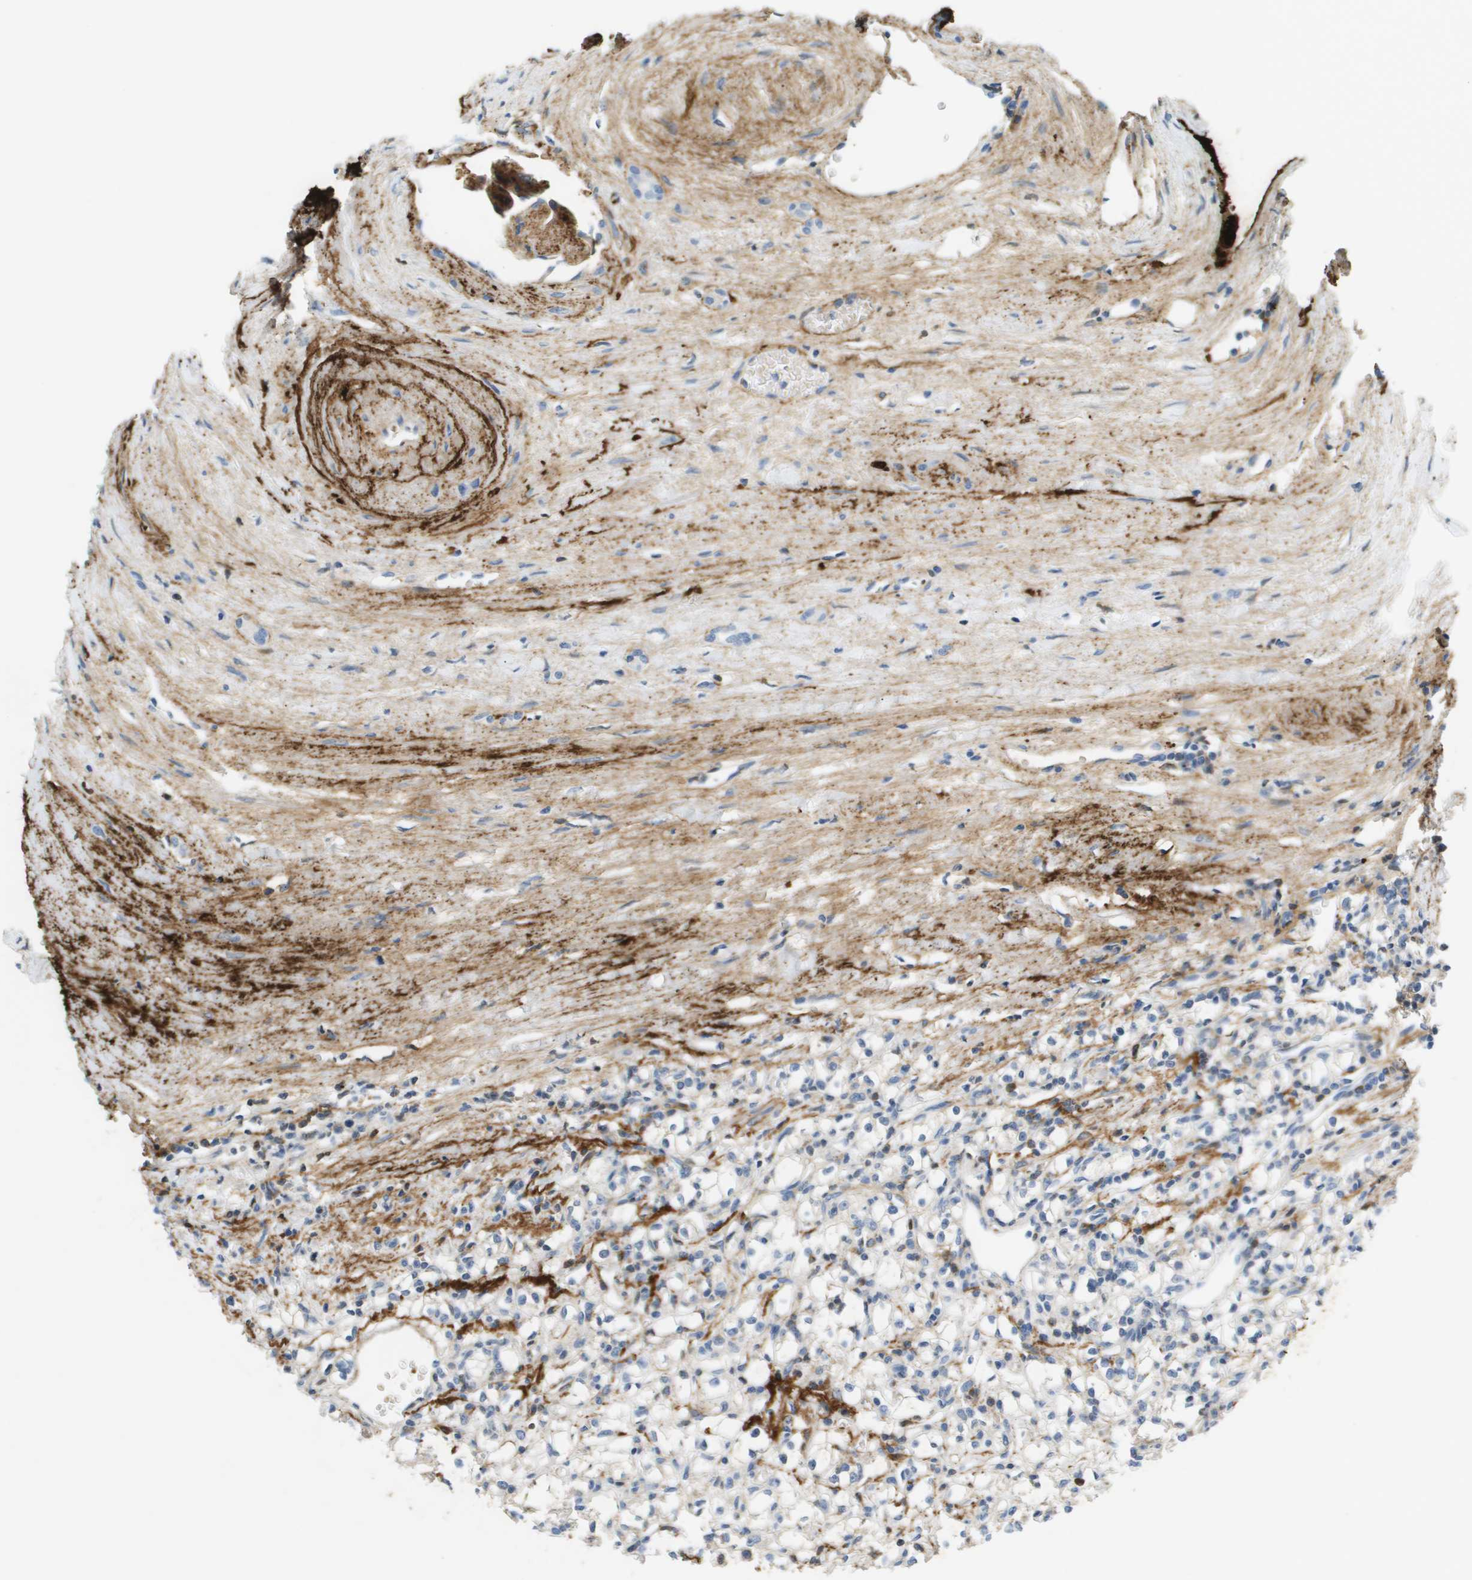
{"staining": {"intensity": "negative", "quantity": "none", "location": "none"}, "tissue": "renal cancer", "cell_type": "Tumor cells", "image_type": "cancer", "snomed": [{"axis": "morphology", "description": "Adenocarcinoma, NOS"}, {"axis": "topography", "description": "Kidney"}], "caption": "Immunohistochemistry (IHC) photomicrograph of adenocarcinoma (renal) stained for a protein (brown), which reveals no expression in tumor cells.", "gene": "VTN", "patient": {"sex": "male", "age": 56}}